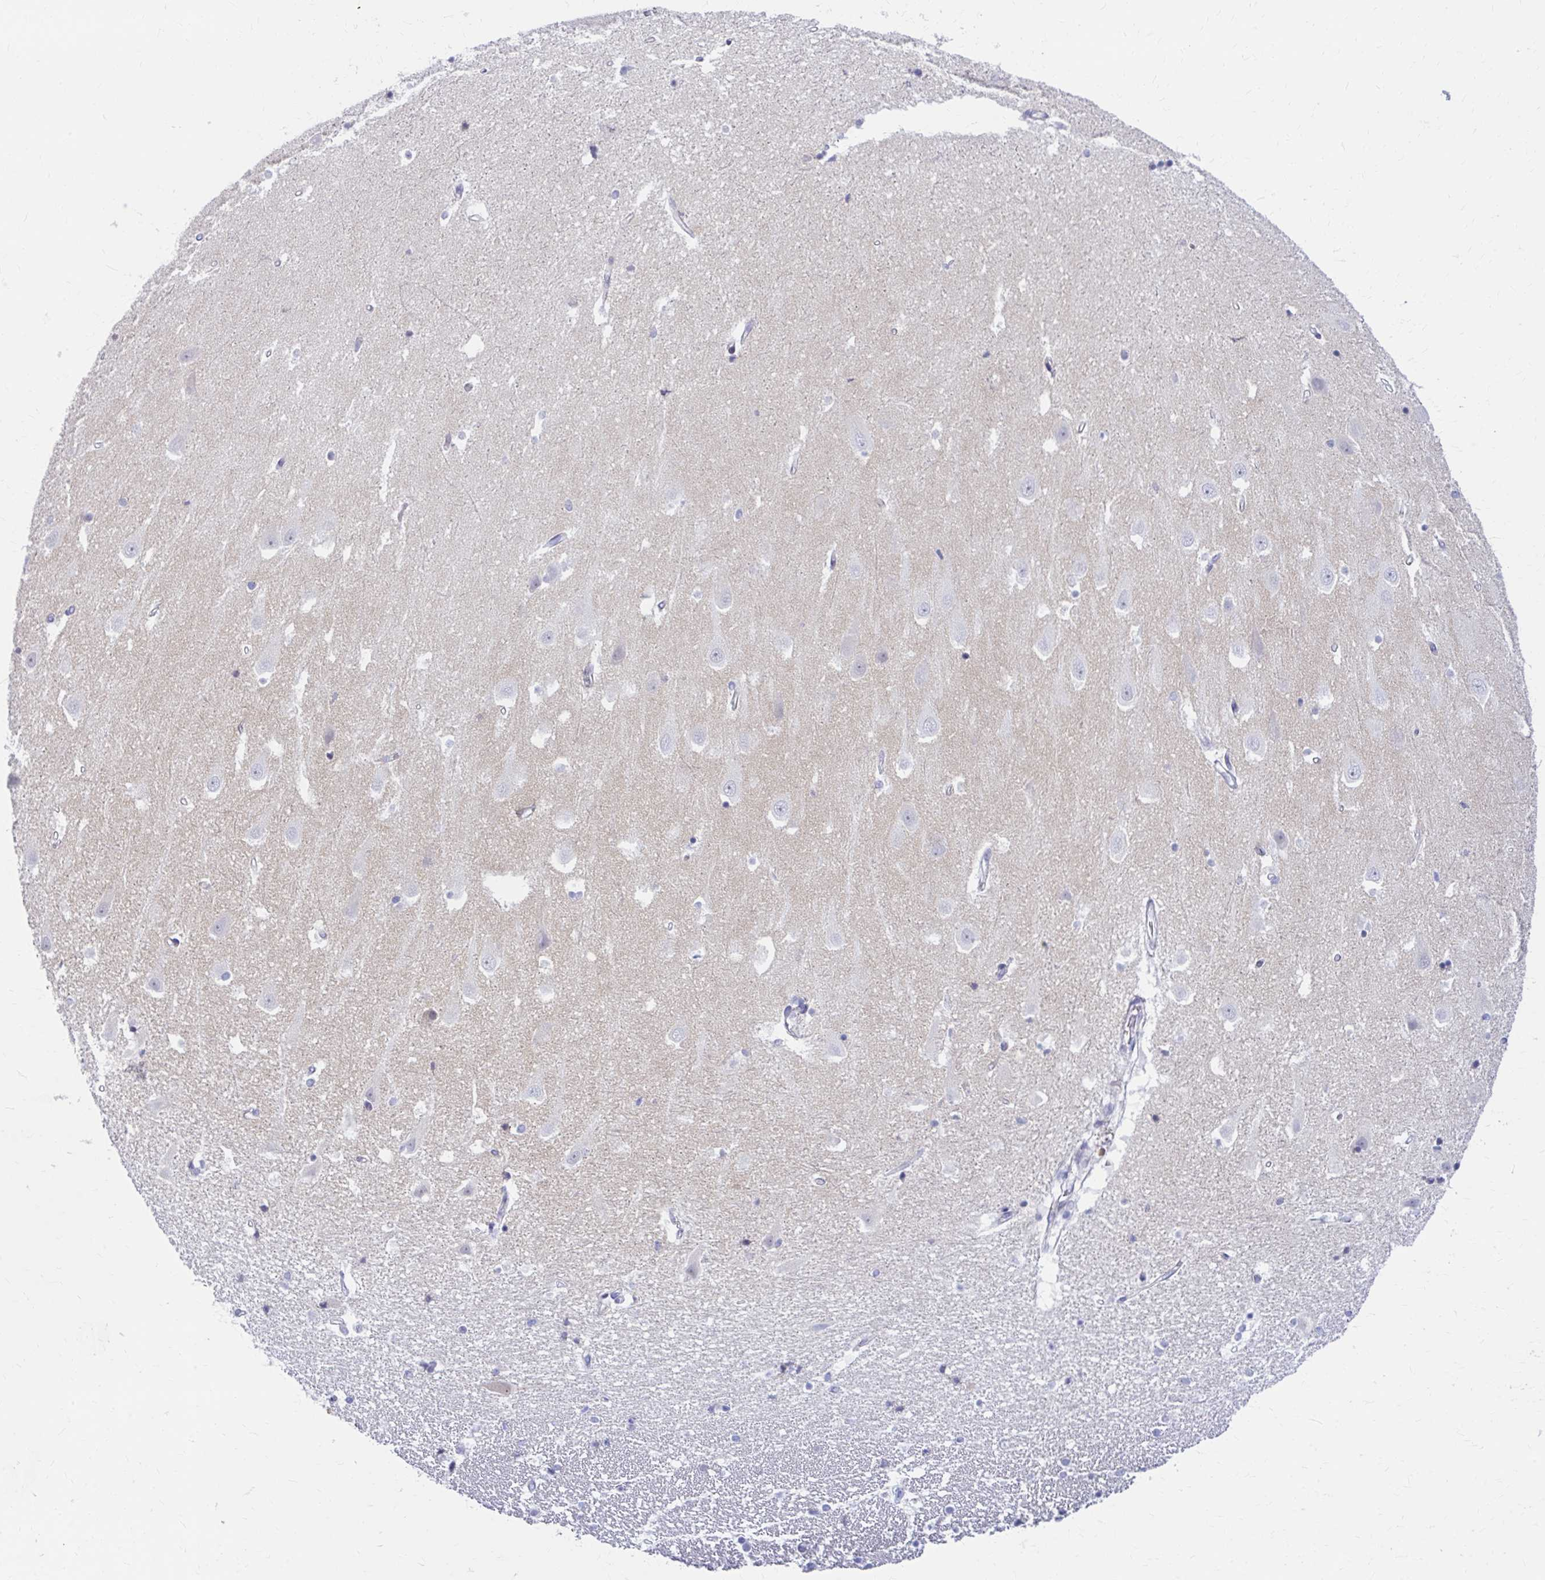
{"staining": {"intensity": "negative", "quantity": "none", "location": "none"}, "tissue": "hippocampus", "cell_type": "Glial cells", "image_type": "normal", "snomed": [{"axis": "morphology", "description": "Normal tissue, NOS"}, {"axis": "topography", "description": "Hippocampus"}], "caption": "Glial cells show no significant positivity in normal hippocampus. (DAB (3,3'-diaminobenzidine) immunohistochemistry (IHC) with hematoxylin counter stain).", "gene": "RADIL", "patient": {"sex": "male", "age": 63}}